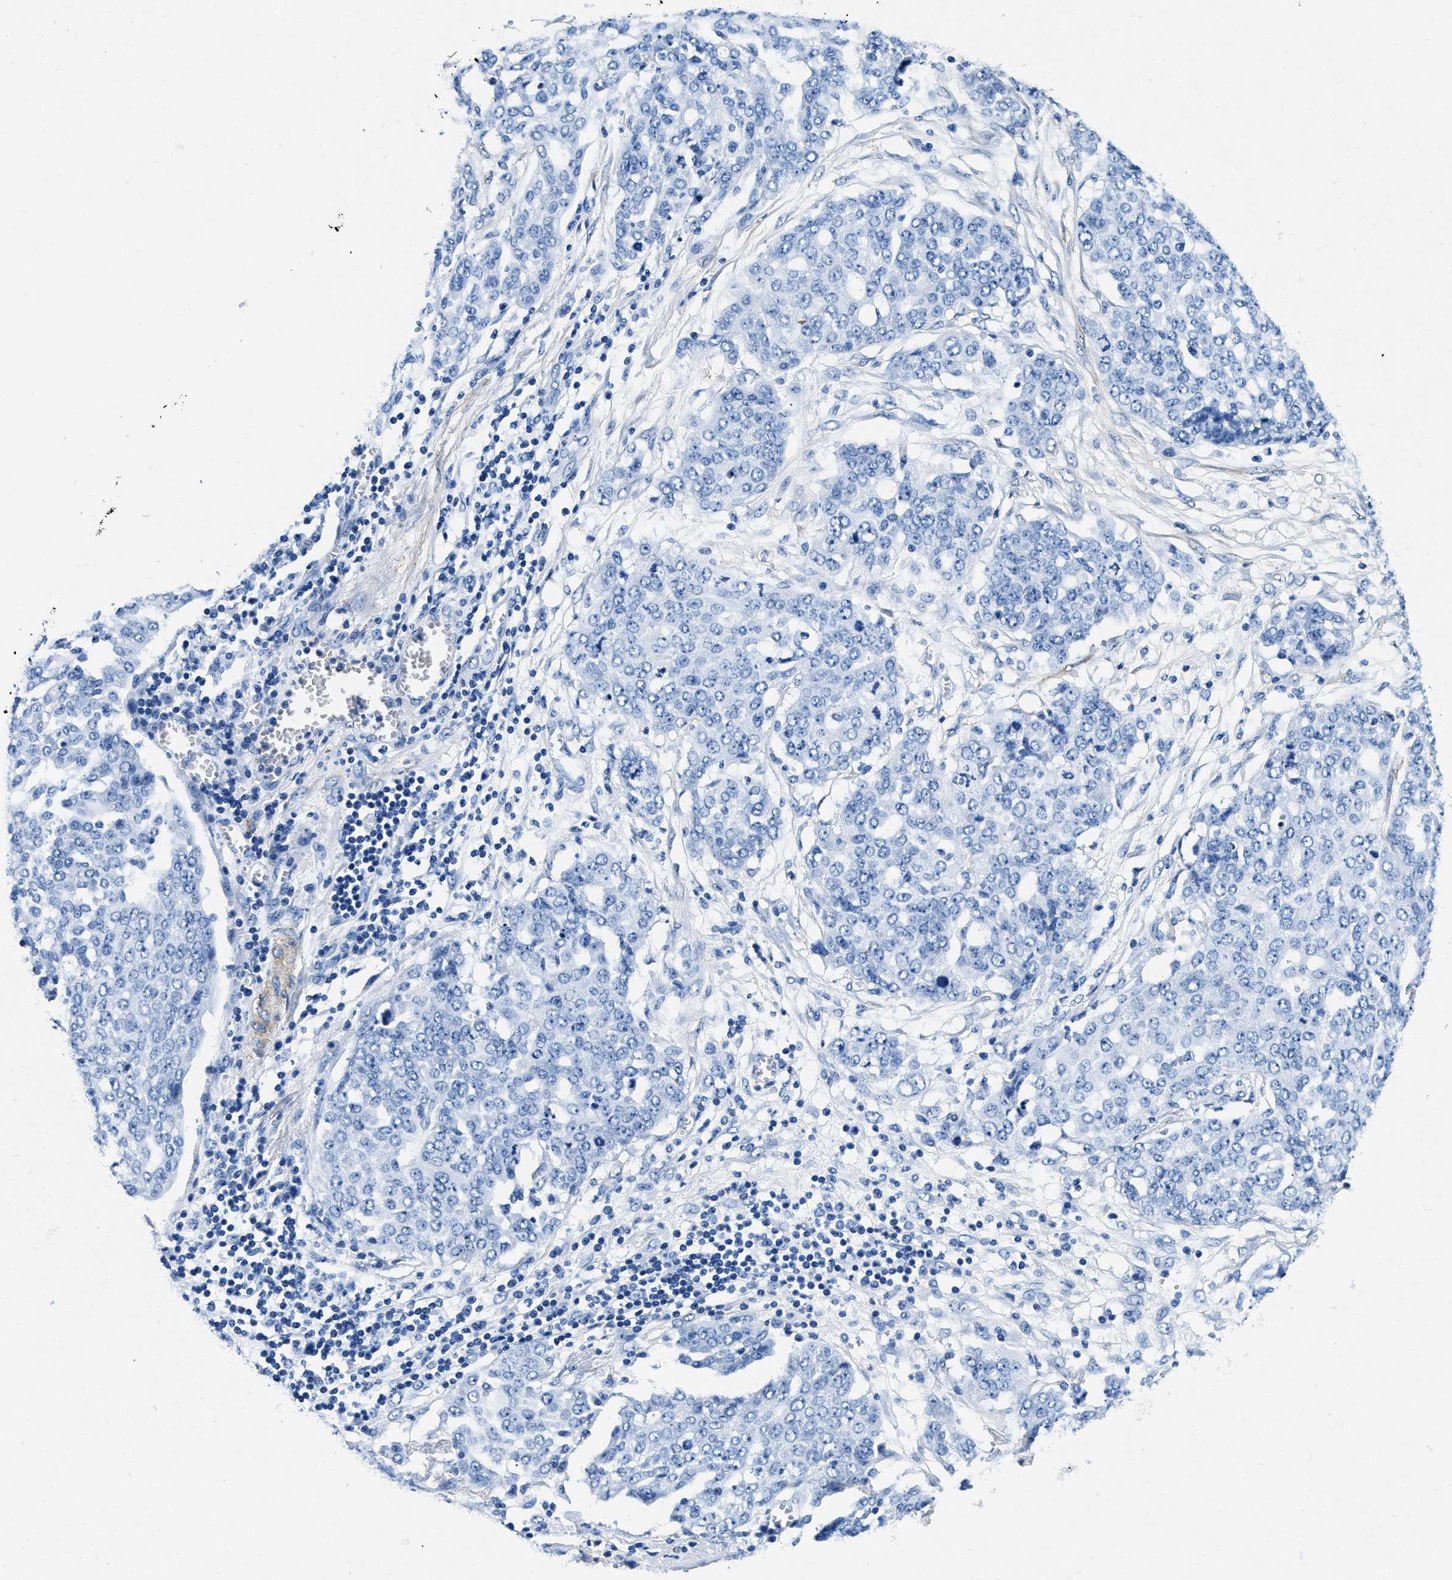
{"staining": {"intensity": "negative", "quantity": "none", "location": "none"}, "tissue": "ovarian cancer", "cell_type": "Tumor cells", "image_type": "cancer", "snomed": [{"axis": "morphology", "description": "Cystadenocarcinoma, serous, NOS"}, {"axis": "topography", "description": "Soft tissue"}, {"axis": "topography", "description": "Ovary"}], "caption": "High magnification brightfield microscopy of ovarian cancer (serous cystadenocarcinoma) stained with DAB (3,3'-diaminobenzidine) (brown) and counterstained with hematoxylin (blue): tumor cells show no significant positivity.", "gene": "TEX261", "patient": {"sex": "female", "age": 57}}